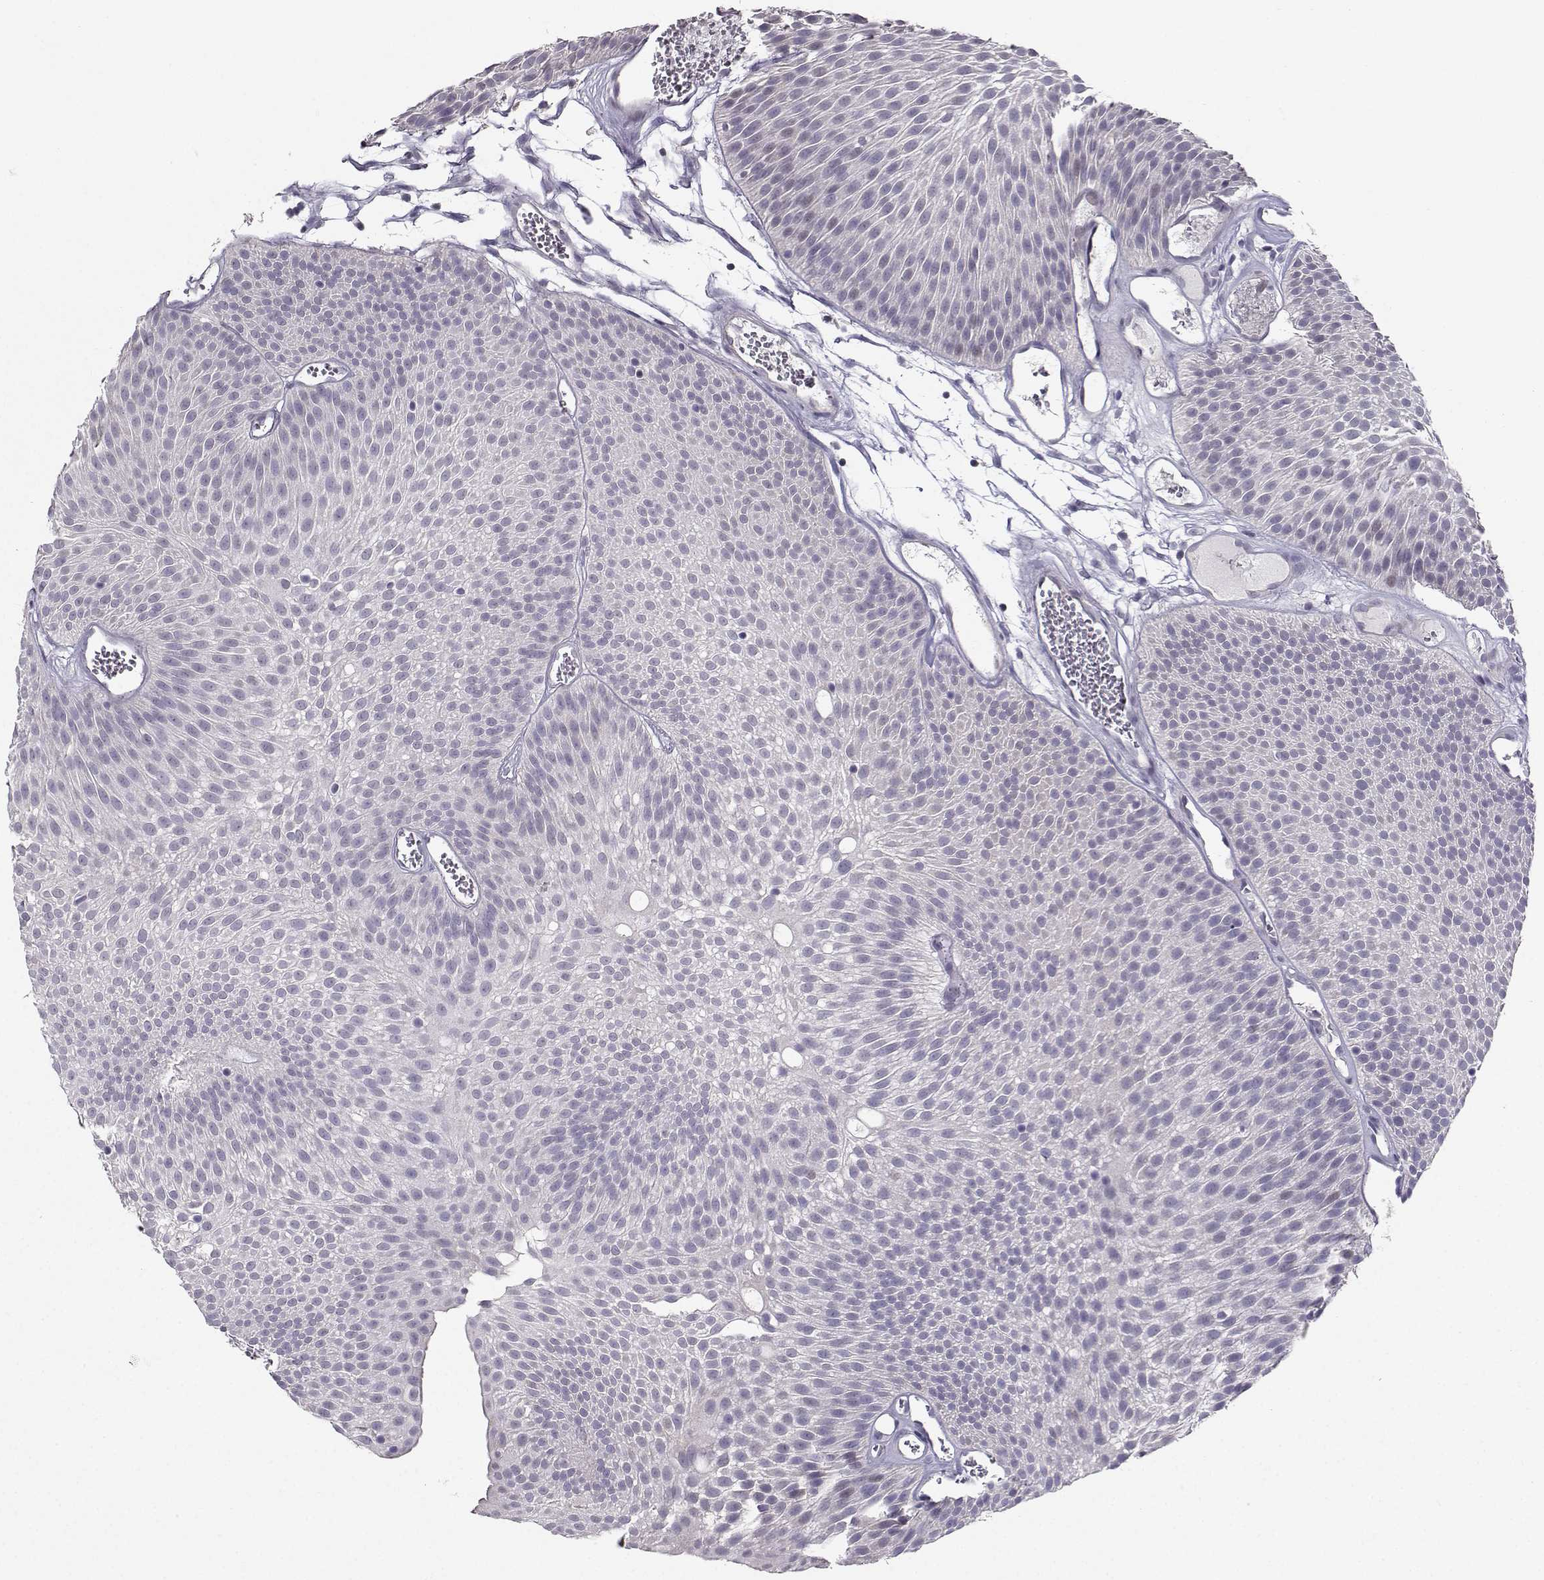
{"staining": {"intensity": "weak", "quantity": "<25%", "location": "cytoplasmic/membranous"}, "tissue": "urothelial cancer", "cell_type": "Tumor cells", "image_type": "cancer", "snomed": [{"axis": "morphology", "description": "Urothelial carcinoma, Low grade"}, {"axis": "topography", "description": "Urinary bladder"}], "caption": "IHC of human urothelial carcinoma (low-grade) reveals no staining in tumor cells.", "gene": "CARTPT", "patient": {"sex": "male", "age": 52}}